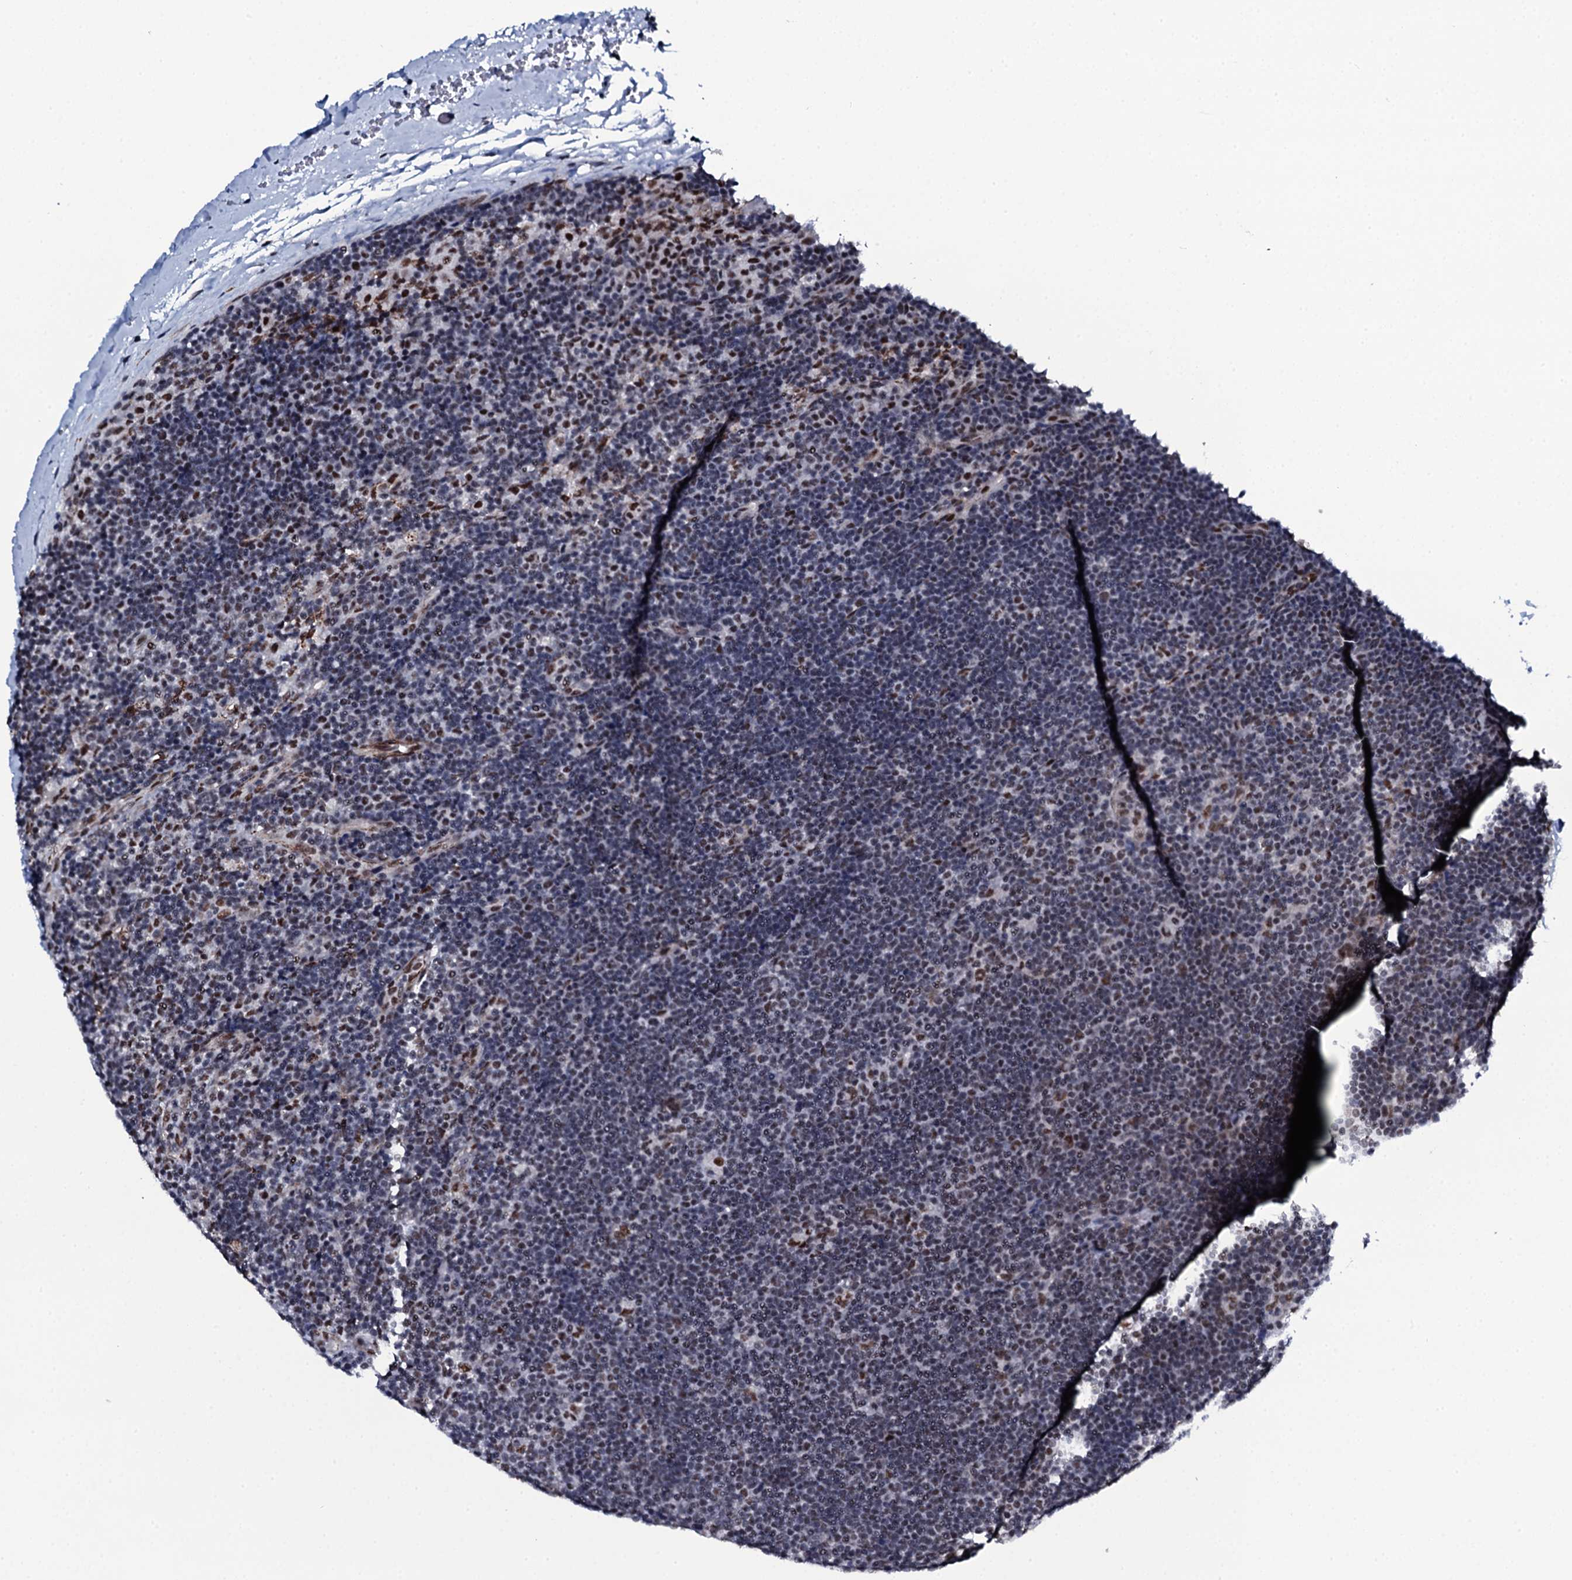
{"staining": {"intensity": "moderate", "quantity": ">75%", "location": "nuclear"}, "tissue": "lymphoma", "cell_type": "Tumor cells", "image_type": "cancer", "snomed": [{"axis": "morphology", "description": "Hodgkin's disease, NOS"}, {"axis": "topography", "description": "Lymph node"}], "caption": "This is an image of IHC staining of Hodgkin's disease, which shows moderate staining in the nuclear of tumor cells.", "gene": "CWC15", "patient": {"sex": "female", "age": 57}}